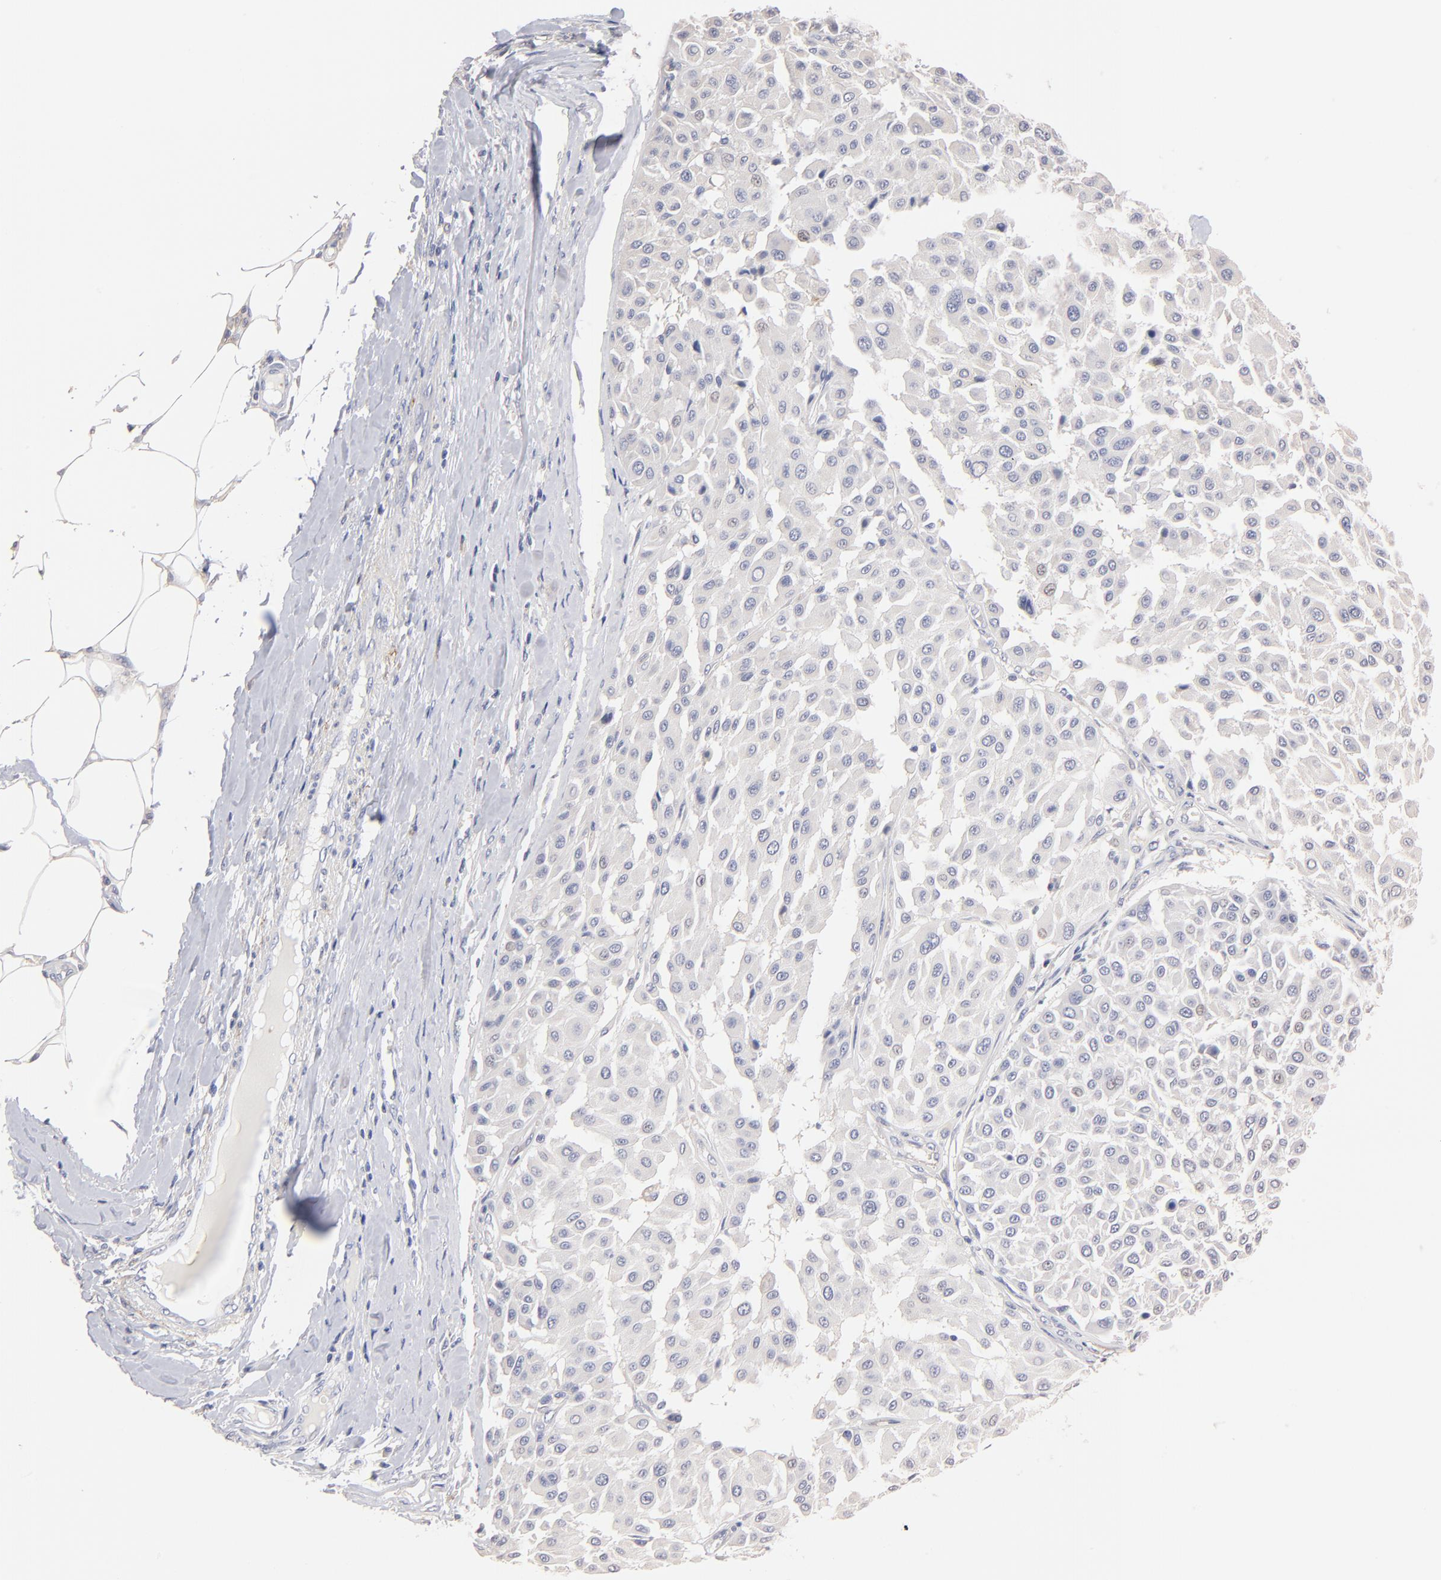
{"staining": {"intensity": "negative", "quantity": "none", "location": "none"}, "tissue": "melanoma", "cell_type": "Tumor cells", "image_type": "cancer", "snomed": [{"axis": "morphology", "description": "Malignant melanoma, Metastatic site"}, {"axis": "topography", "description": "Soft tissue"}], "caption": "Immunohistochemistry micrograph of melanoma stained for a protein (brown), which demonstrates no staining in tumor cells.", "gene": "ITGA8", "patient": {"sex": "male", "age": 41}}